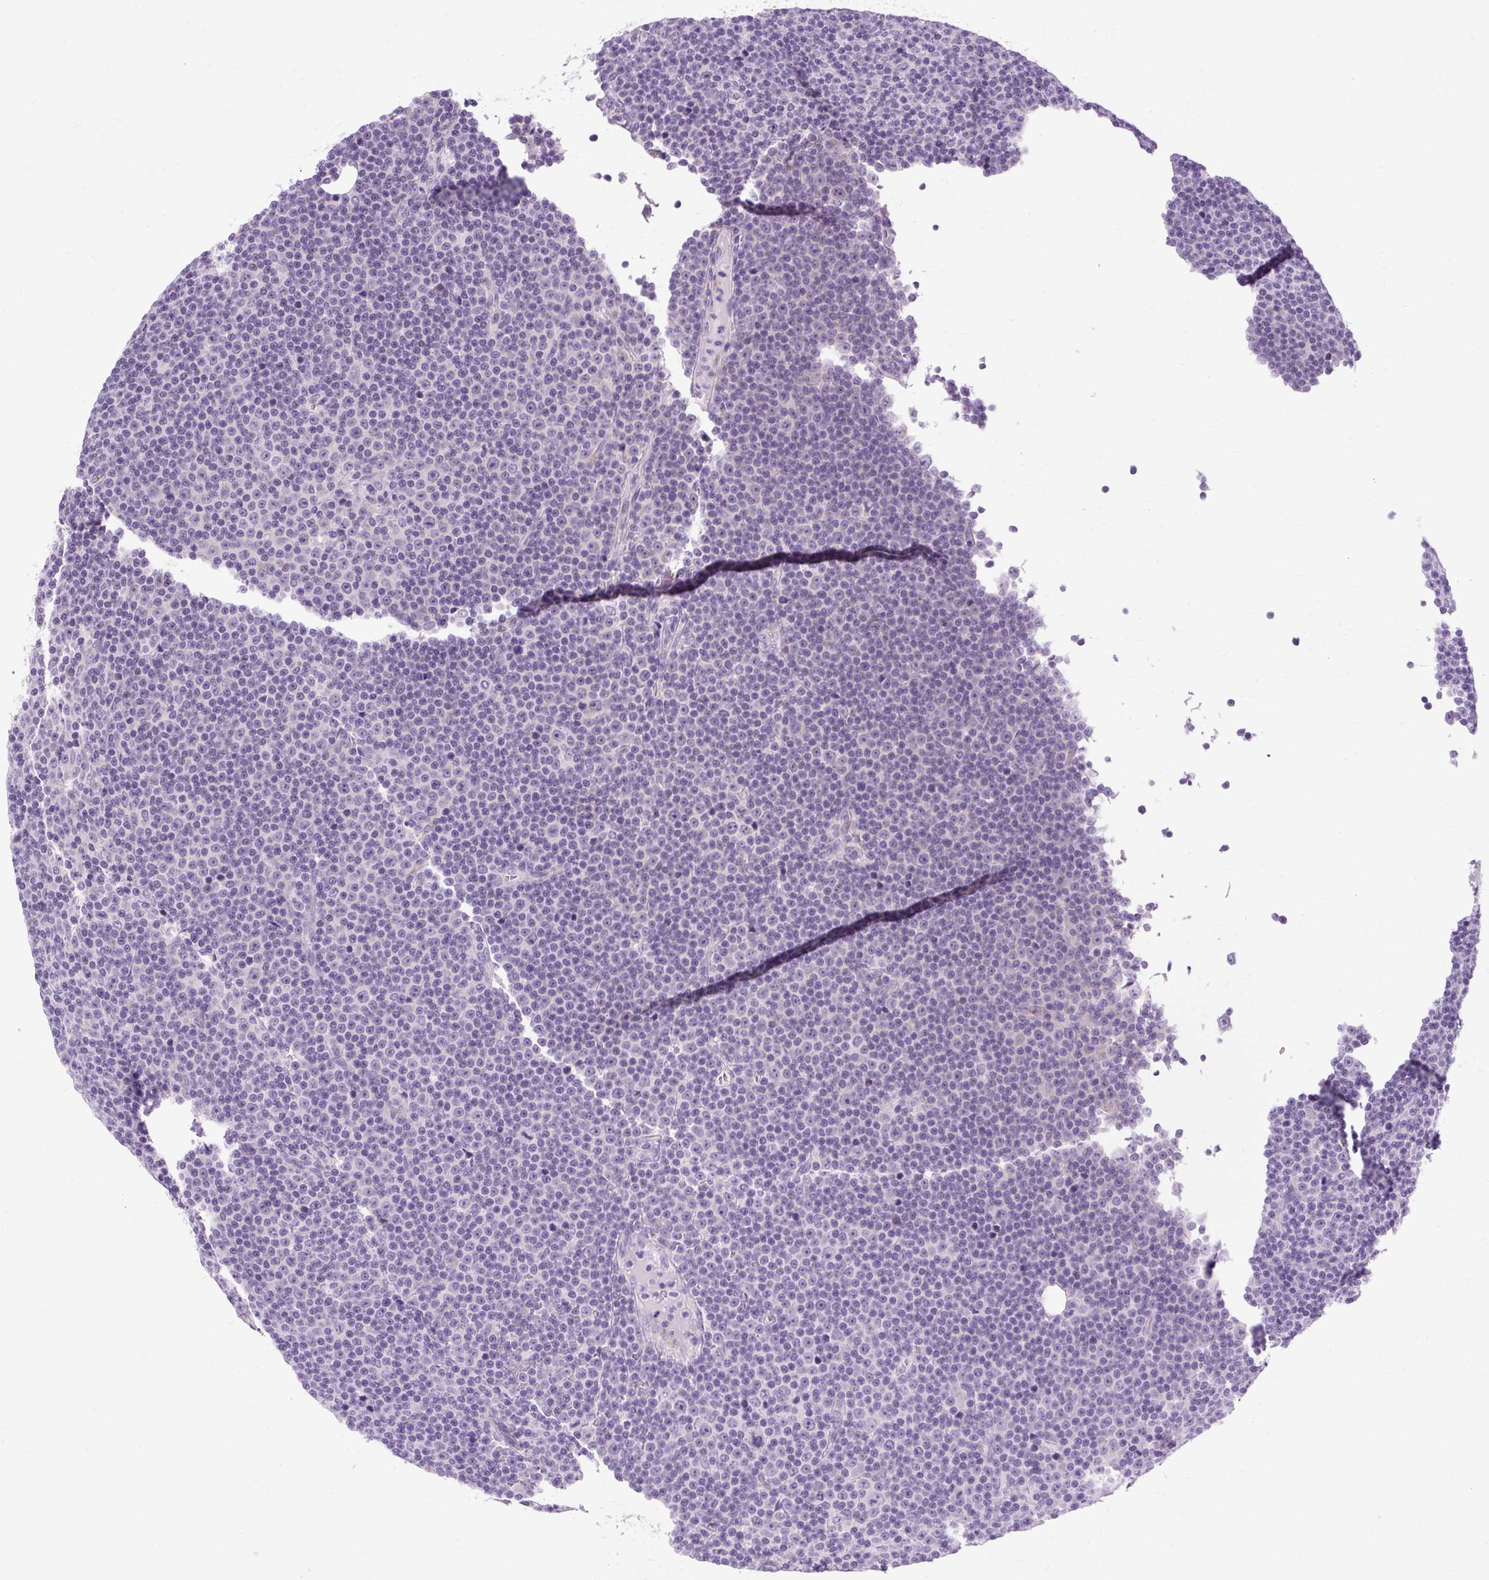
{"staining": {"intensity": "negative", "quantity": "none", "location": "none"}, "tissue": "lymphoma", "cell_type": "Tumor cells", "image_type": "cancer", "snomed": [{"axis": "morphology", "description": "Malignant lymphoma, non-Hodgkin's type, Low grade"}, {"axis": "topography", "description": "Lymph node"}], "caption": "The image shows no staining of tumor cells in low-grade malignant lymphoma, non-Hodgkin's type.", "gene": "B3GNT4", "patient": {"sex": "female", "age": 67}}